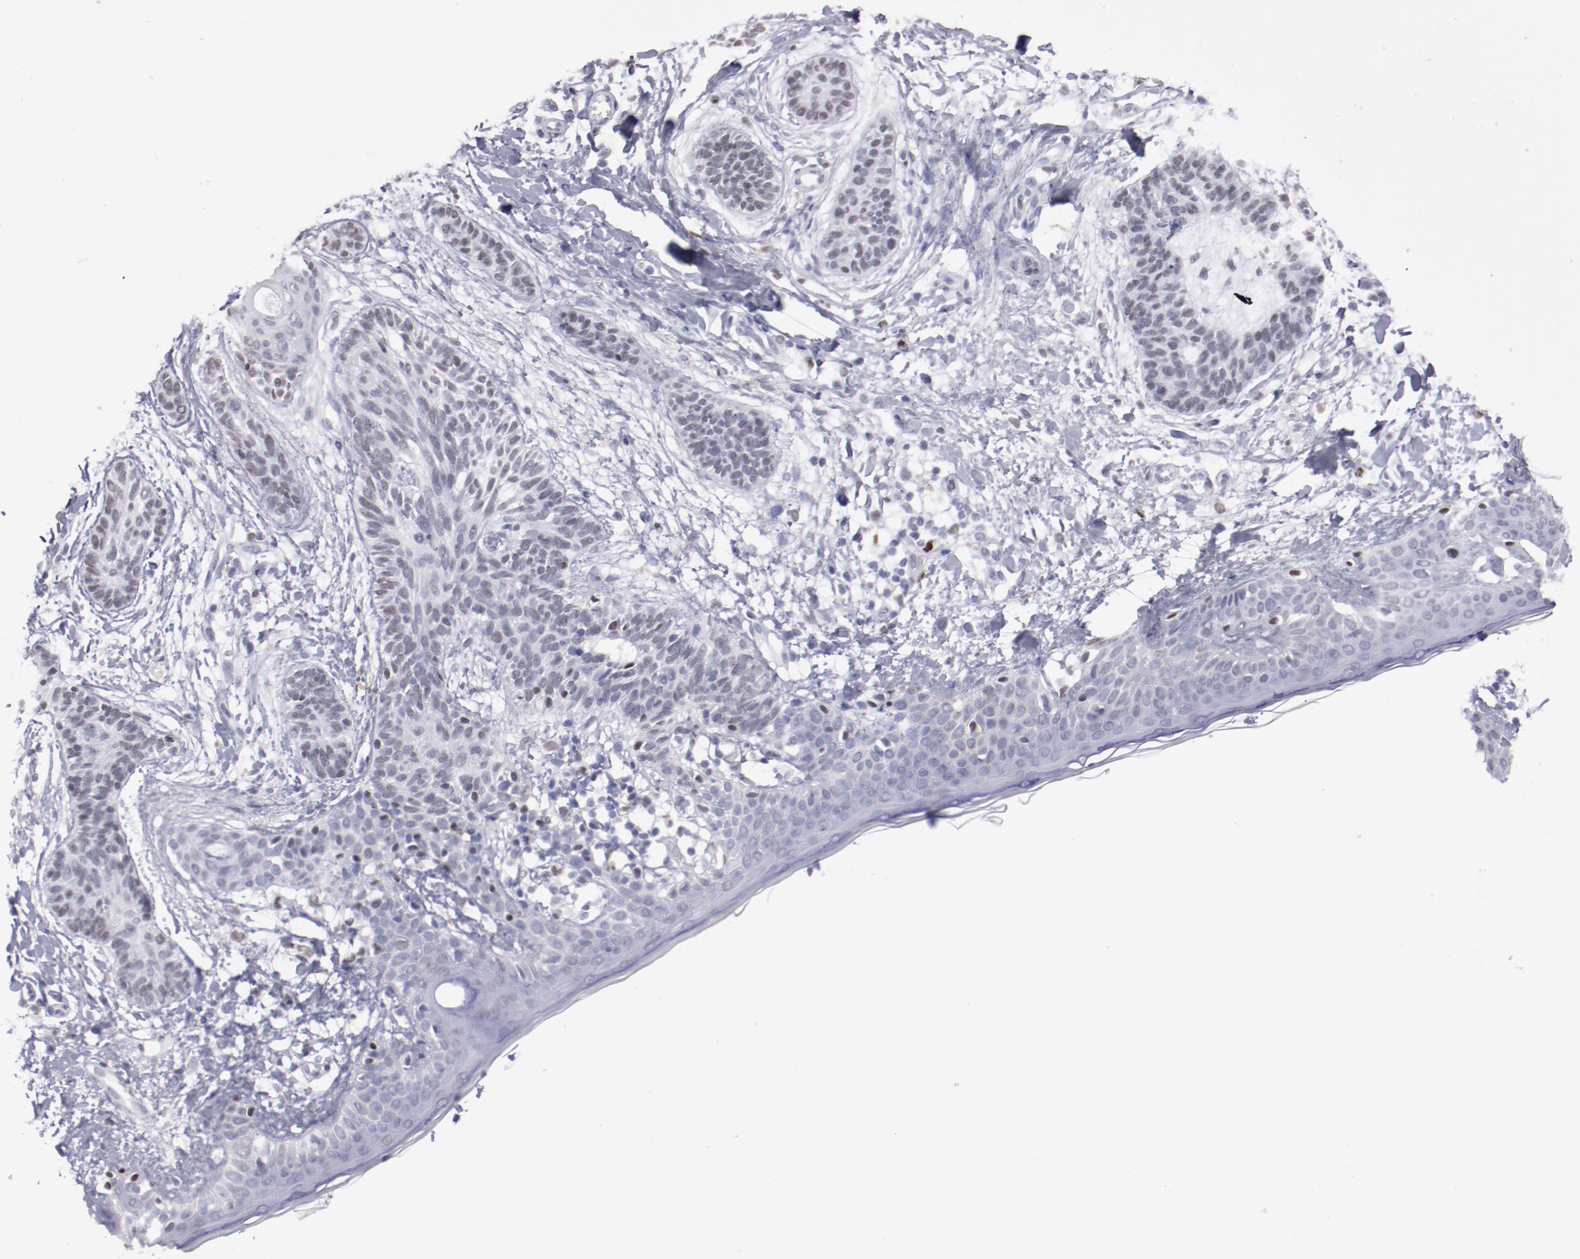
{"staining": {"intensity": "weak", "quantity": "<25%", "location": "nuclear"}, "tissue": "skin cancer", "cell_type": "Tumor cells", "image_type": "cancer", "snomed": [{"axis": "morphology", "description": "Normal tissue, NOS"}, {"axis": "morphology", "description": "Basal cell carcinoma"}, {"axis": "topography", "description": "Skin"}], "caption": "Immunohistochemistry of skin basal cell carcinoma shows no expression in tumor cells.", "gene": "IRF4", "patient": {"sex": "male", "age": 63}}